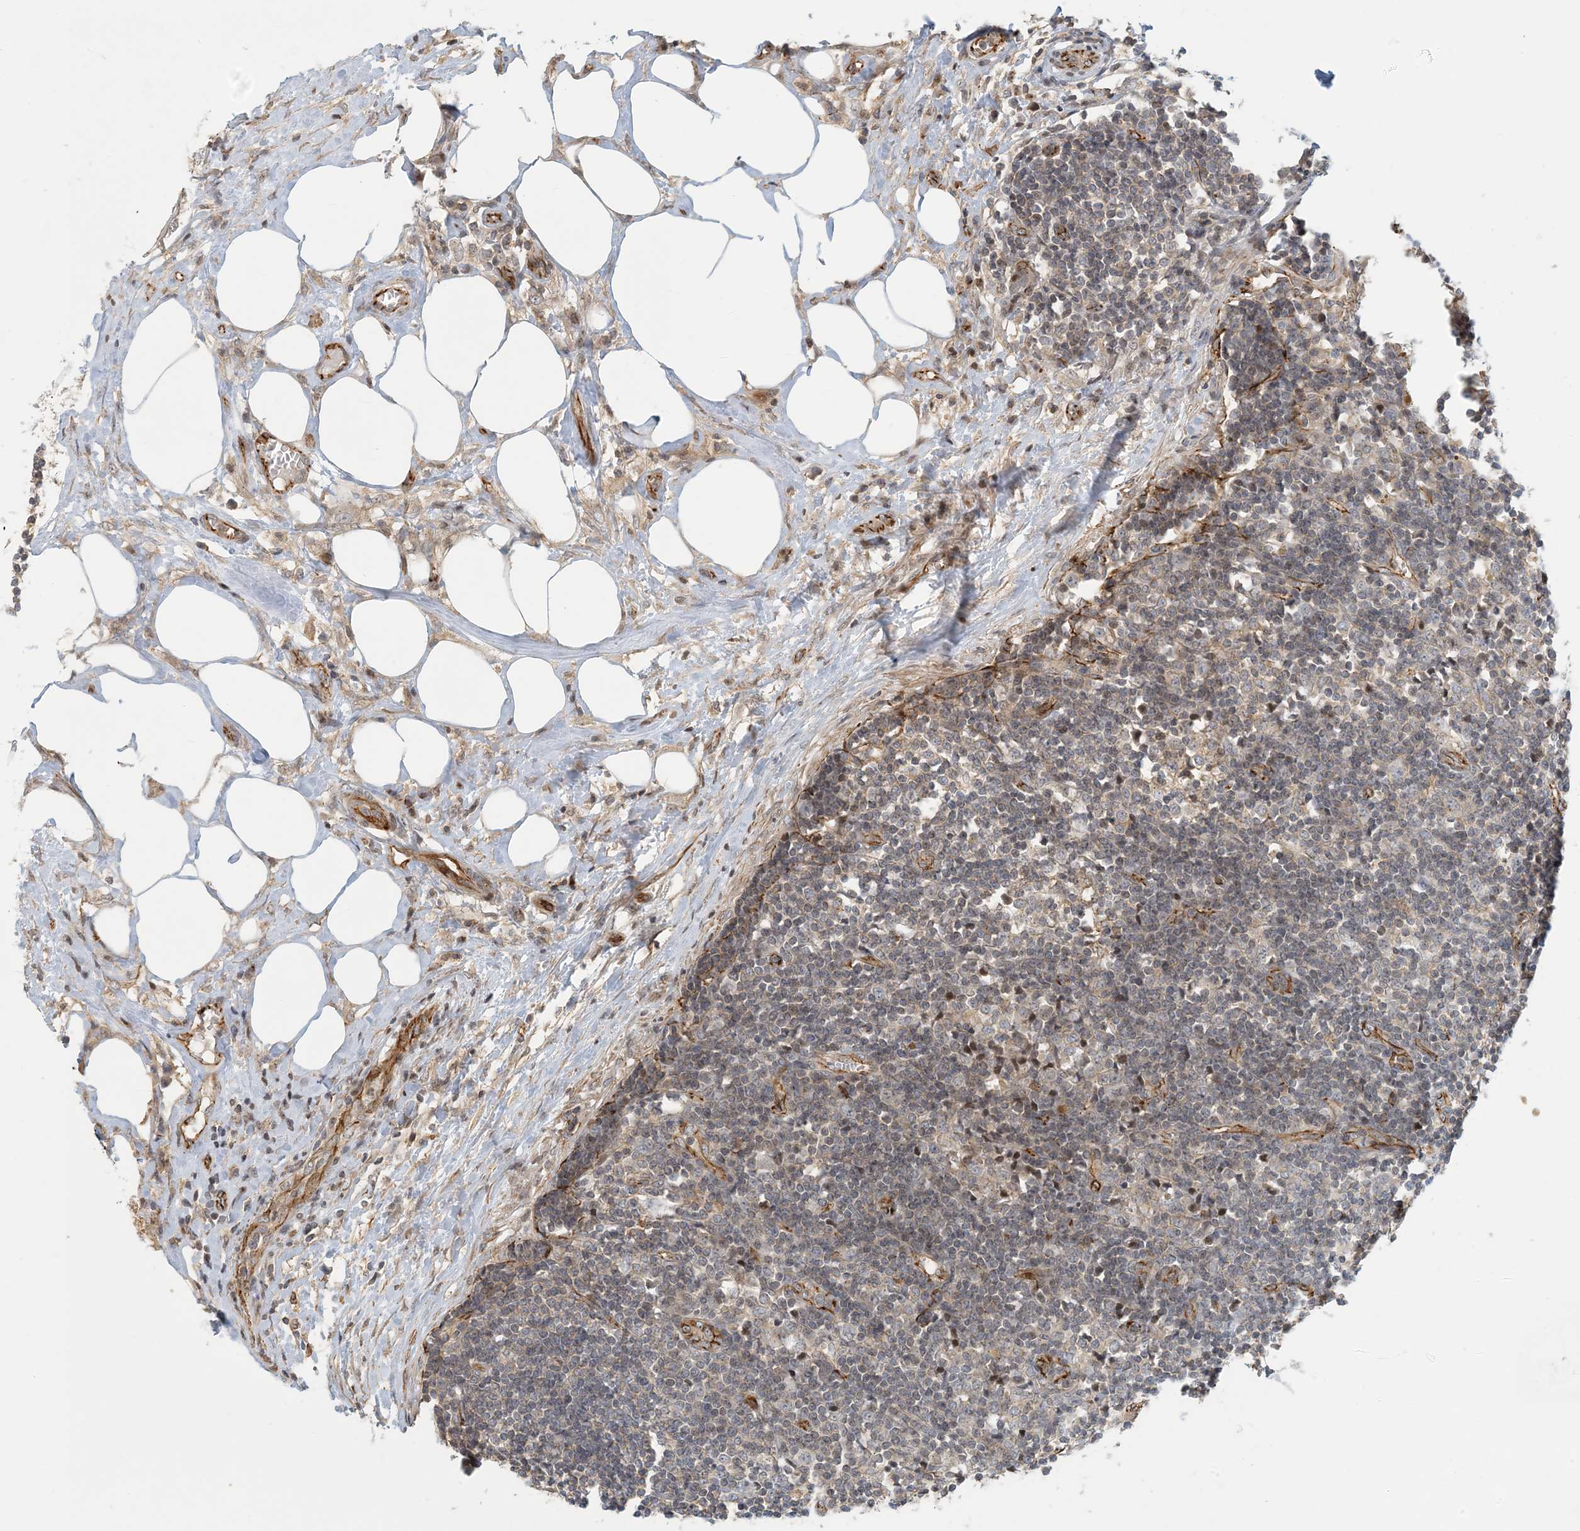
{"staining": {"intensity": "negative", "quantity": "none", "location": "none"}, "tissue": "lymph node", "cell_type": "Germinal center cells", "image_type": "normal", "snomed": [{"axis": "morphology", "description": "Normal tissue, NOS"}, {"axis": "morphology", "description": "Squamous cell carcinoma, metastatic, NOS"}, {"axis": "topography", "description": "Lymph node"}], "caption": "Immunohistochemistry (IHC) image of unremarkable lymph node stained for a protein (brown), which shows no expression in germinal center cells. (DAB IHC, high magnification).", "gene": "MAPKBP1", "patient": {"sex": "male", "age": 73}}